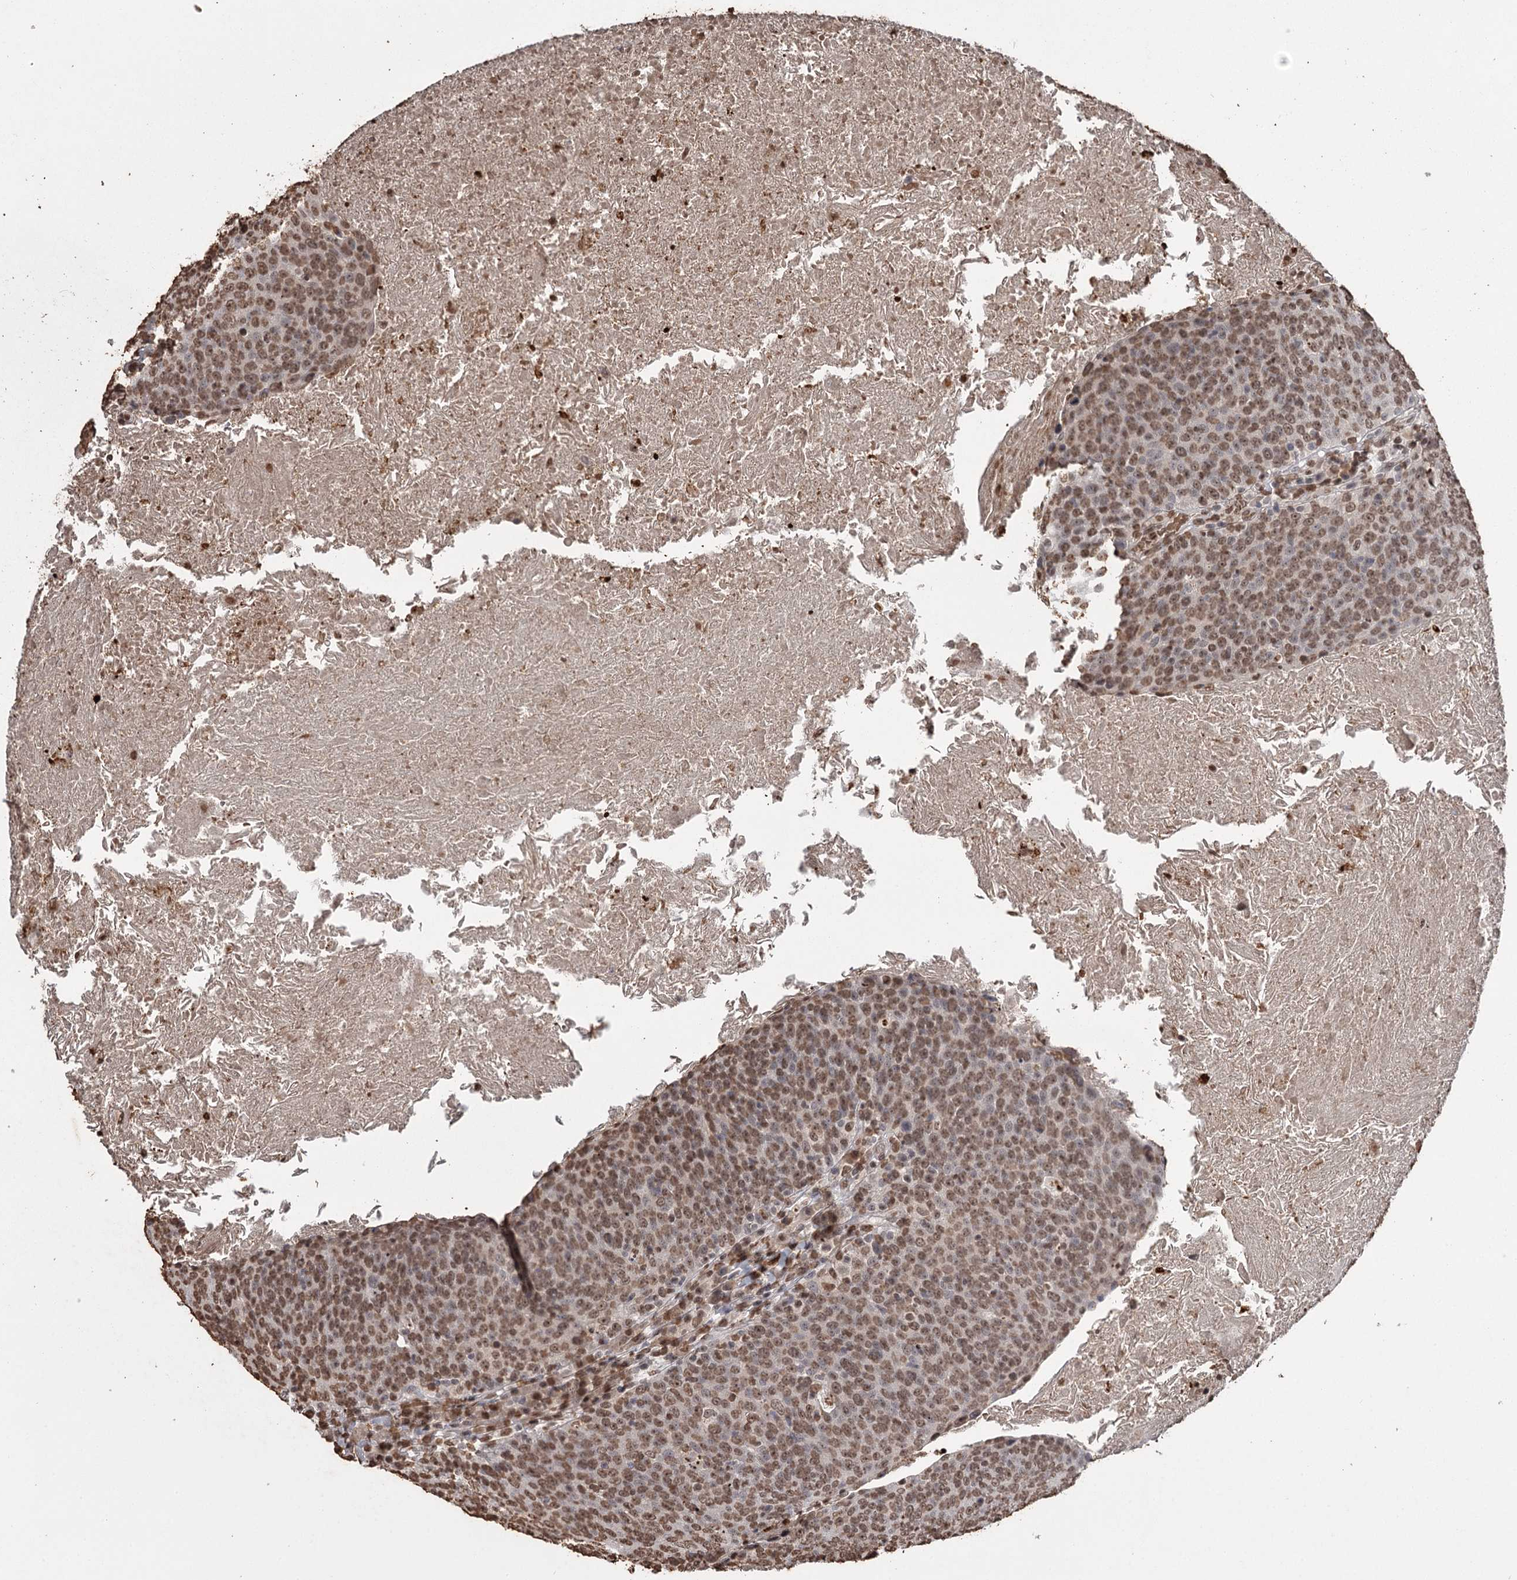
{"staining": {"intensity": "moderate", "quantity": ">75%", "location": "nuclear"}, "tissue": "head and neck cancer", "cell_type": "Tumor cells", "image_type": "cancer", "snomed": [{"axis": "morphology", "description": "Squamous cell carcinoma, NOS"}, {"axis": "morphology", "description": "Squamous cell carcinoma, metastatic, NOS"}, {"axis": "topography", "description": "Lymph node"}, {"axis": "topography", "description": "Head-Neck"}], "caption": "This is a micrograph of immunohistochemistry (IHC) staining of metastatic squamous cell carcinoma (head and neck), which shows moderate expression in the nuclear of tumor cells.", "gene": "THYN1", "patient": {"sex": "male", "age": 62}}